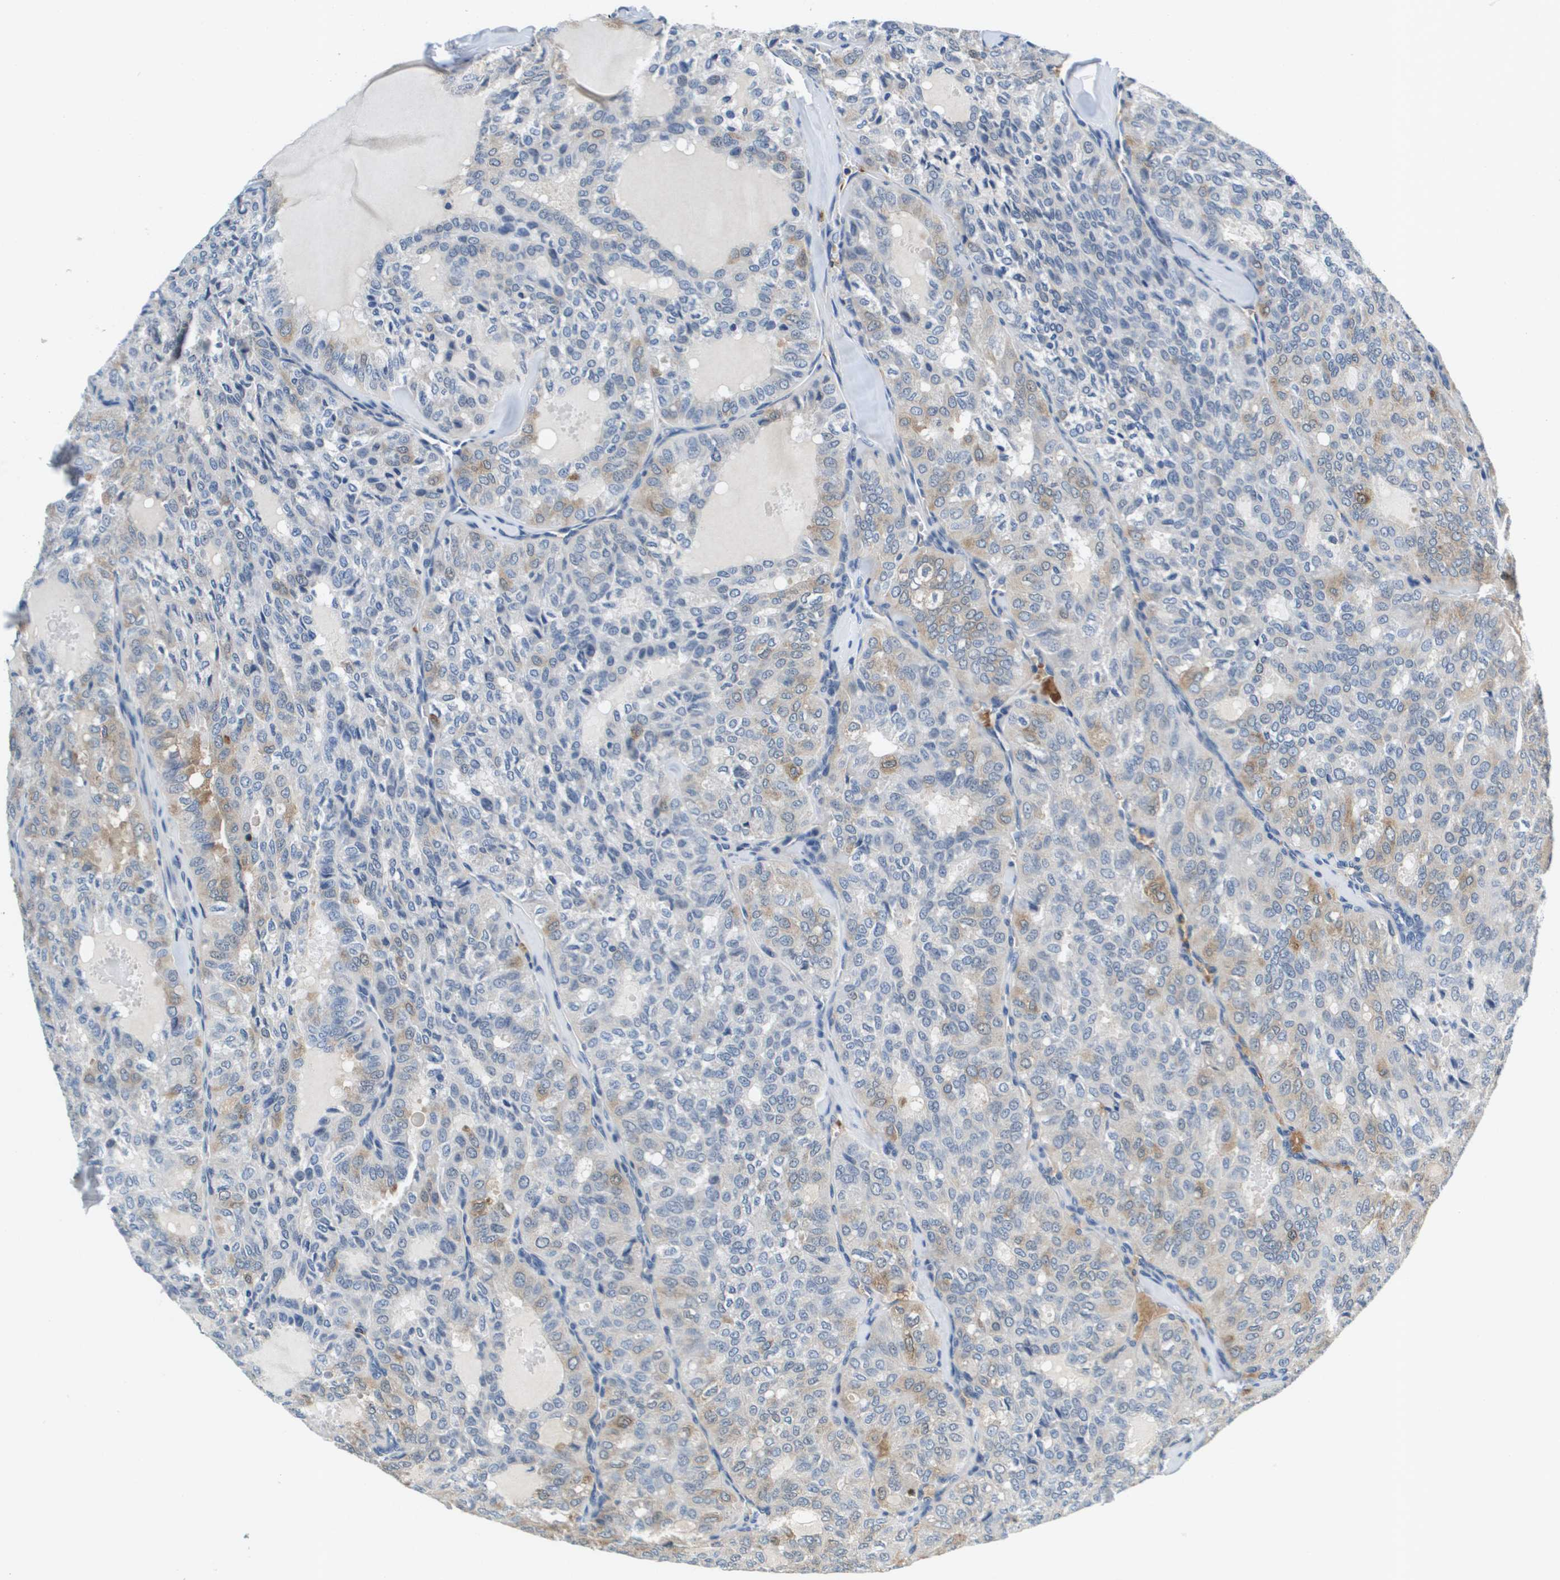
{"staining": {"intensity": "weak", "quantity": "25%-75%", "location": "cytoplasmic/membranous"}, "tissue": "thyroid cancer", "cell_type": "Tumor cells", "image_type": "cancer", "snomed": [{"axis": "morphology", "description": "Follicular adenoma carcinoma, NOS"}, {"axis": "topography", "description": "Thyroid gland"}], "caption": "The histopathology image demonstrates immunohistochemical staining of thyroid cancer (follicular adenoma carcinoma). There is weak cytoplasmic/membranous expression is appreciated in approximately 25%-75% of tumor cells. Using DAB (brown) and hematoxylin (blue) stains, captured at high magnification using brightfield microscopy.", "gene": "KCNQ5", "patient": {"sex": "male", "age": 75}}